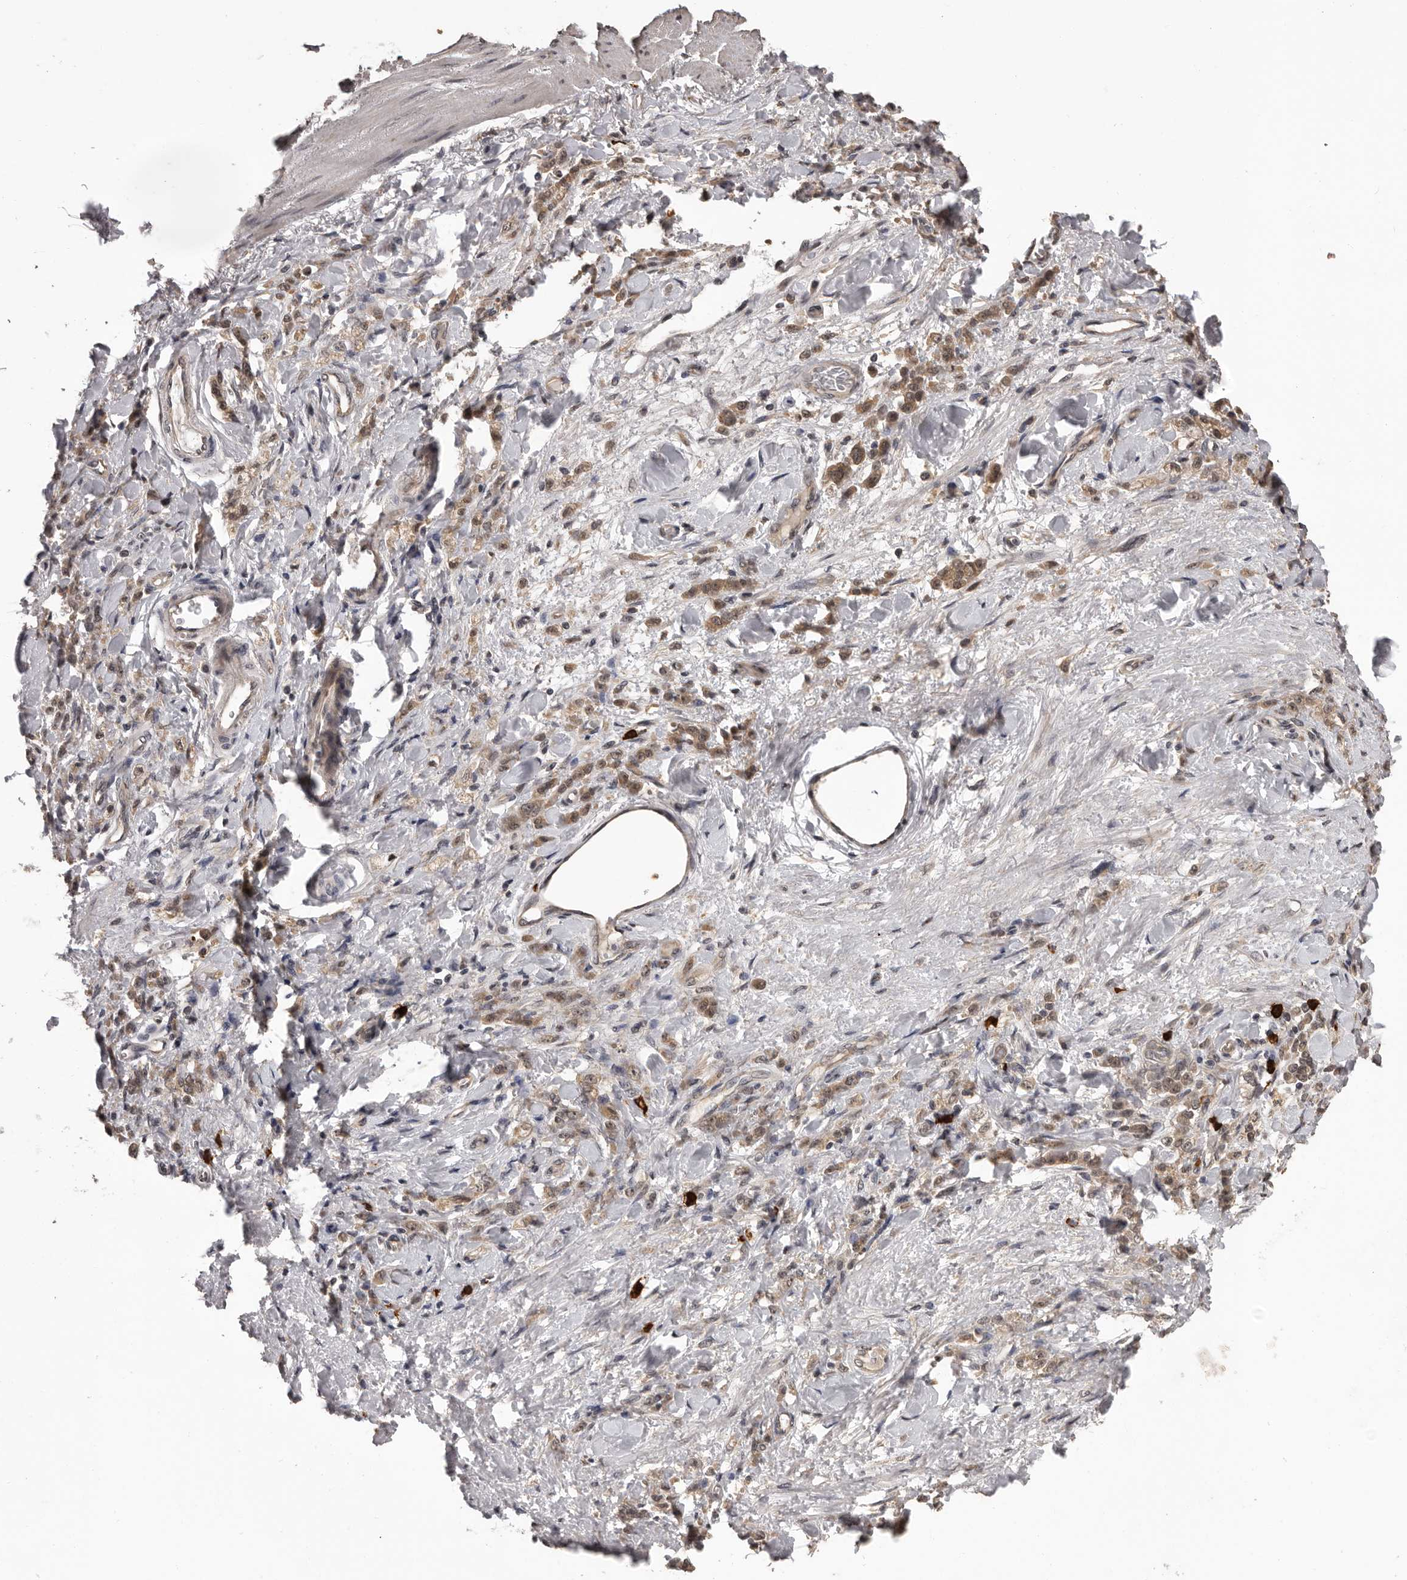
{"staining": {"intensity": "moderate", "quantity": ">75%", "location": "cytoplasmic/membranous,nuclear"}, "tissue": "stomach cancer", "cell_type": "Tumor cells", "image_type": "cancer", "snomed": [{"axis": "morphology", "description": "Normal tissue, NOS"}, {"axis": "morphology", "description": "Adenocarcinoma, NOS"}, {"axis": "topography", "description": "Stomach"}], "caption": "Immunohistochemical staining of adenocarcinoma (stomach) displays moderate cytoplasmic/membranous and nuclear protein expression in about >75% of tumor cells.", "gene": "VPS37A", "patient": {"sex": "male", "age": 82}}